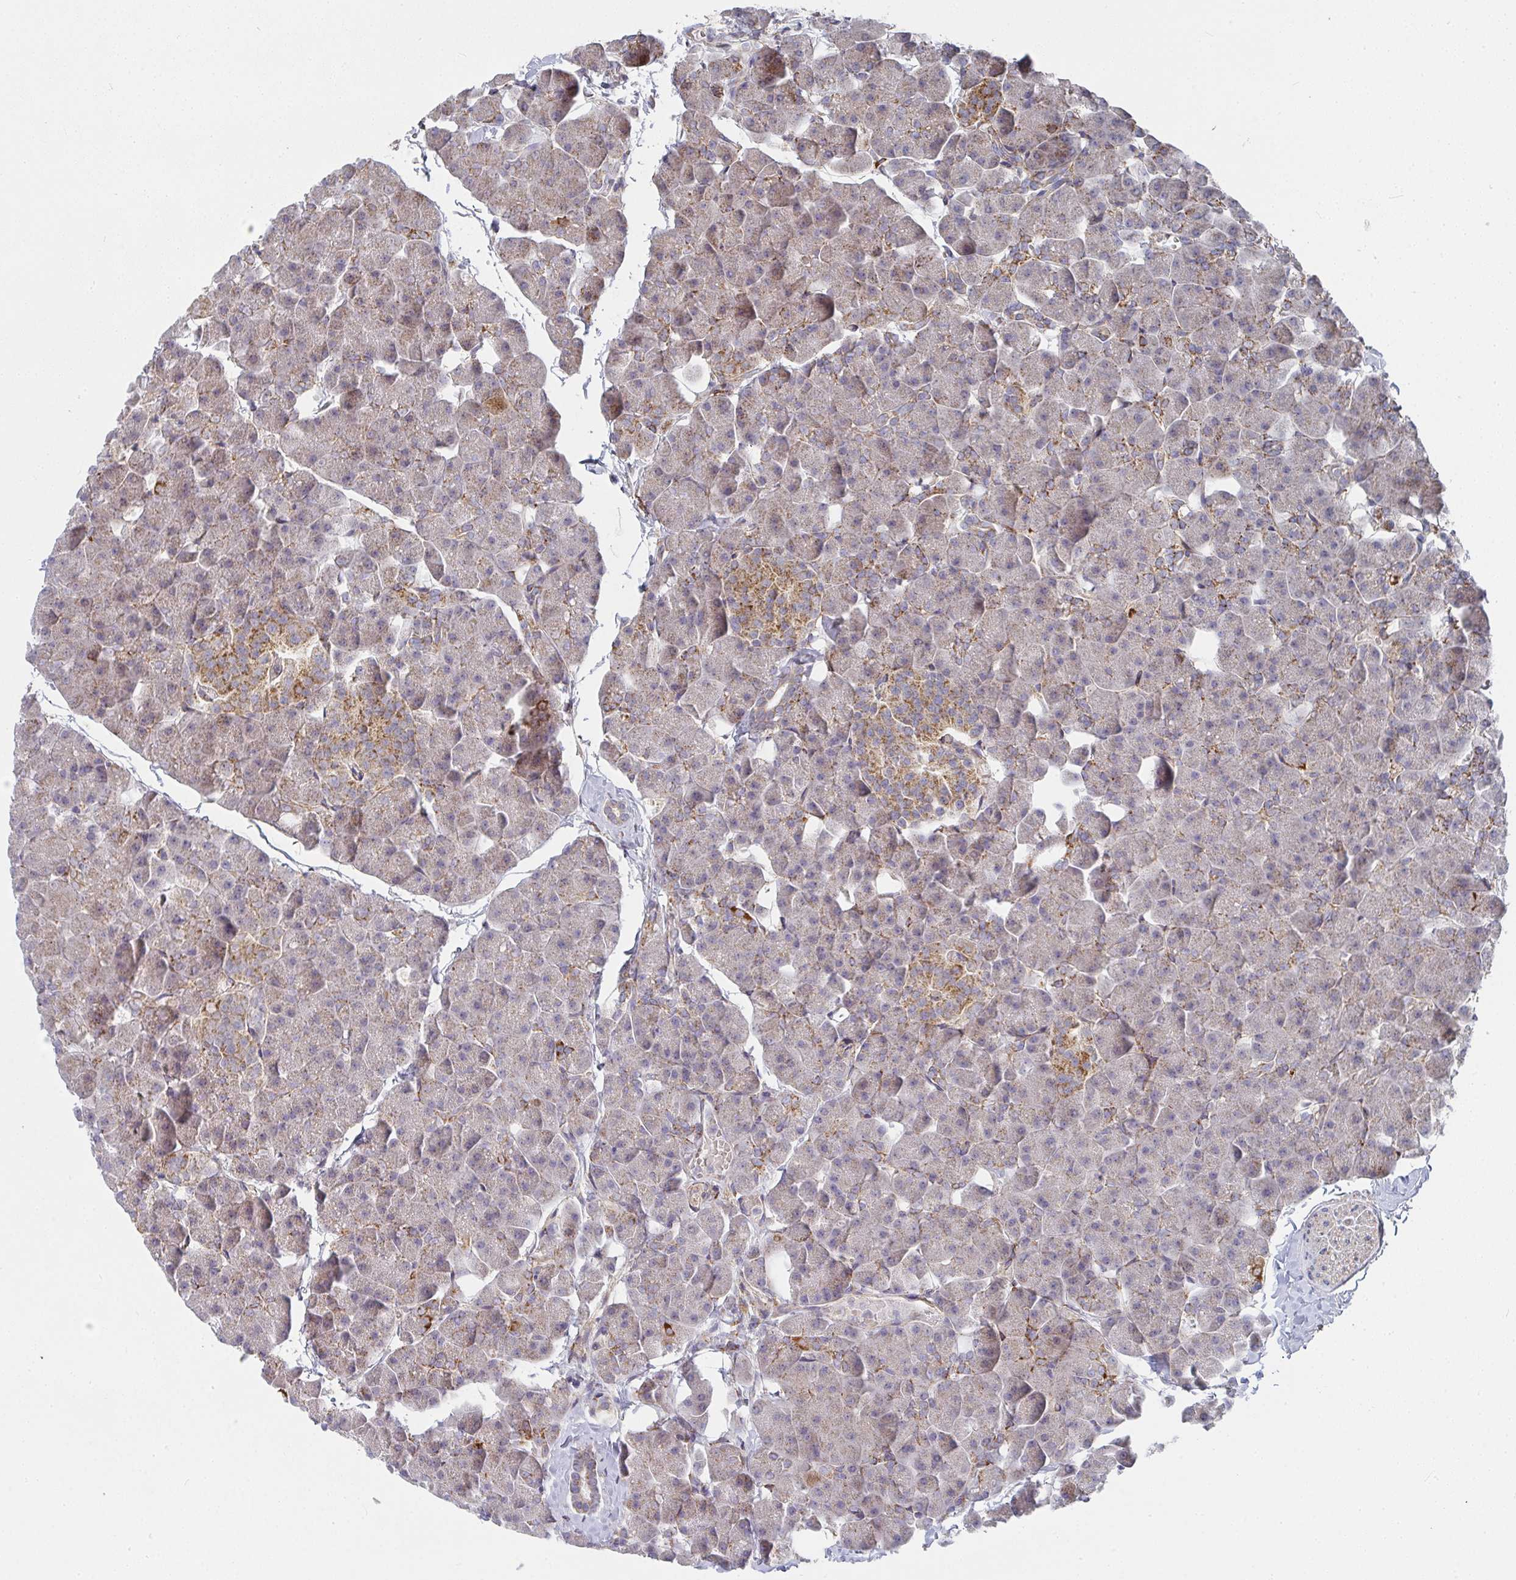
{"staining": {"intensity": "moderate", "quantity": "<25%", "location": "cytoplasmic/membranous"}, "tissue": "pancreas", "cell_type": "Exocrine glandular cells", "image_type": "normal", "snomed": [{"axis": "morphology", "description": "Normal tissue, NOS"}, {"axis": "topography", "description": "Pancreas"}], "caption": "Immunohistochemistry (DAB) staining of normal human pancreas shows moderate cytoplasmic/membranous protein expression in about <25% of exocrine glandular cells.", "gene": "RHEBL1", "patient": {"sex": "male", "age": 35}}